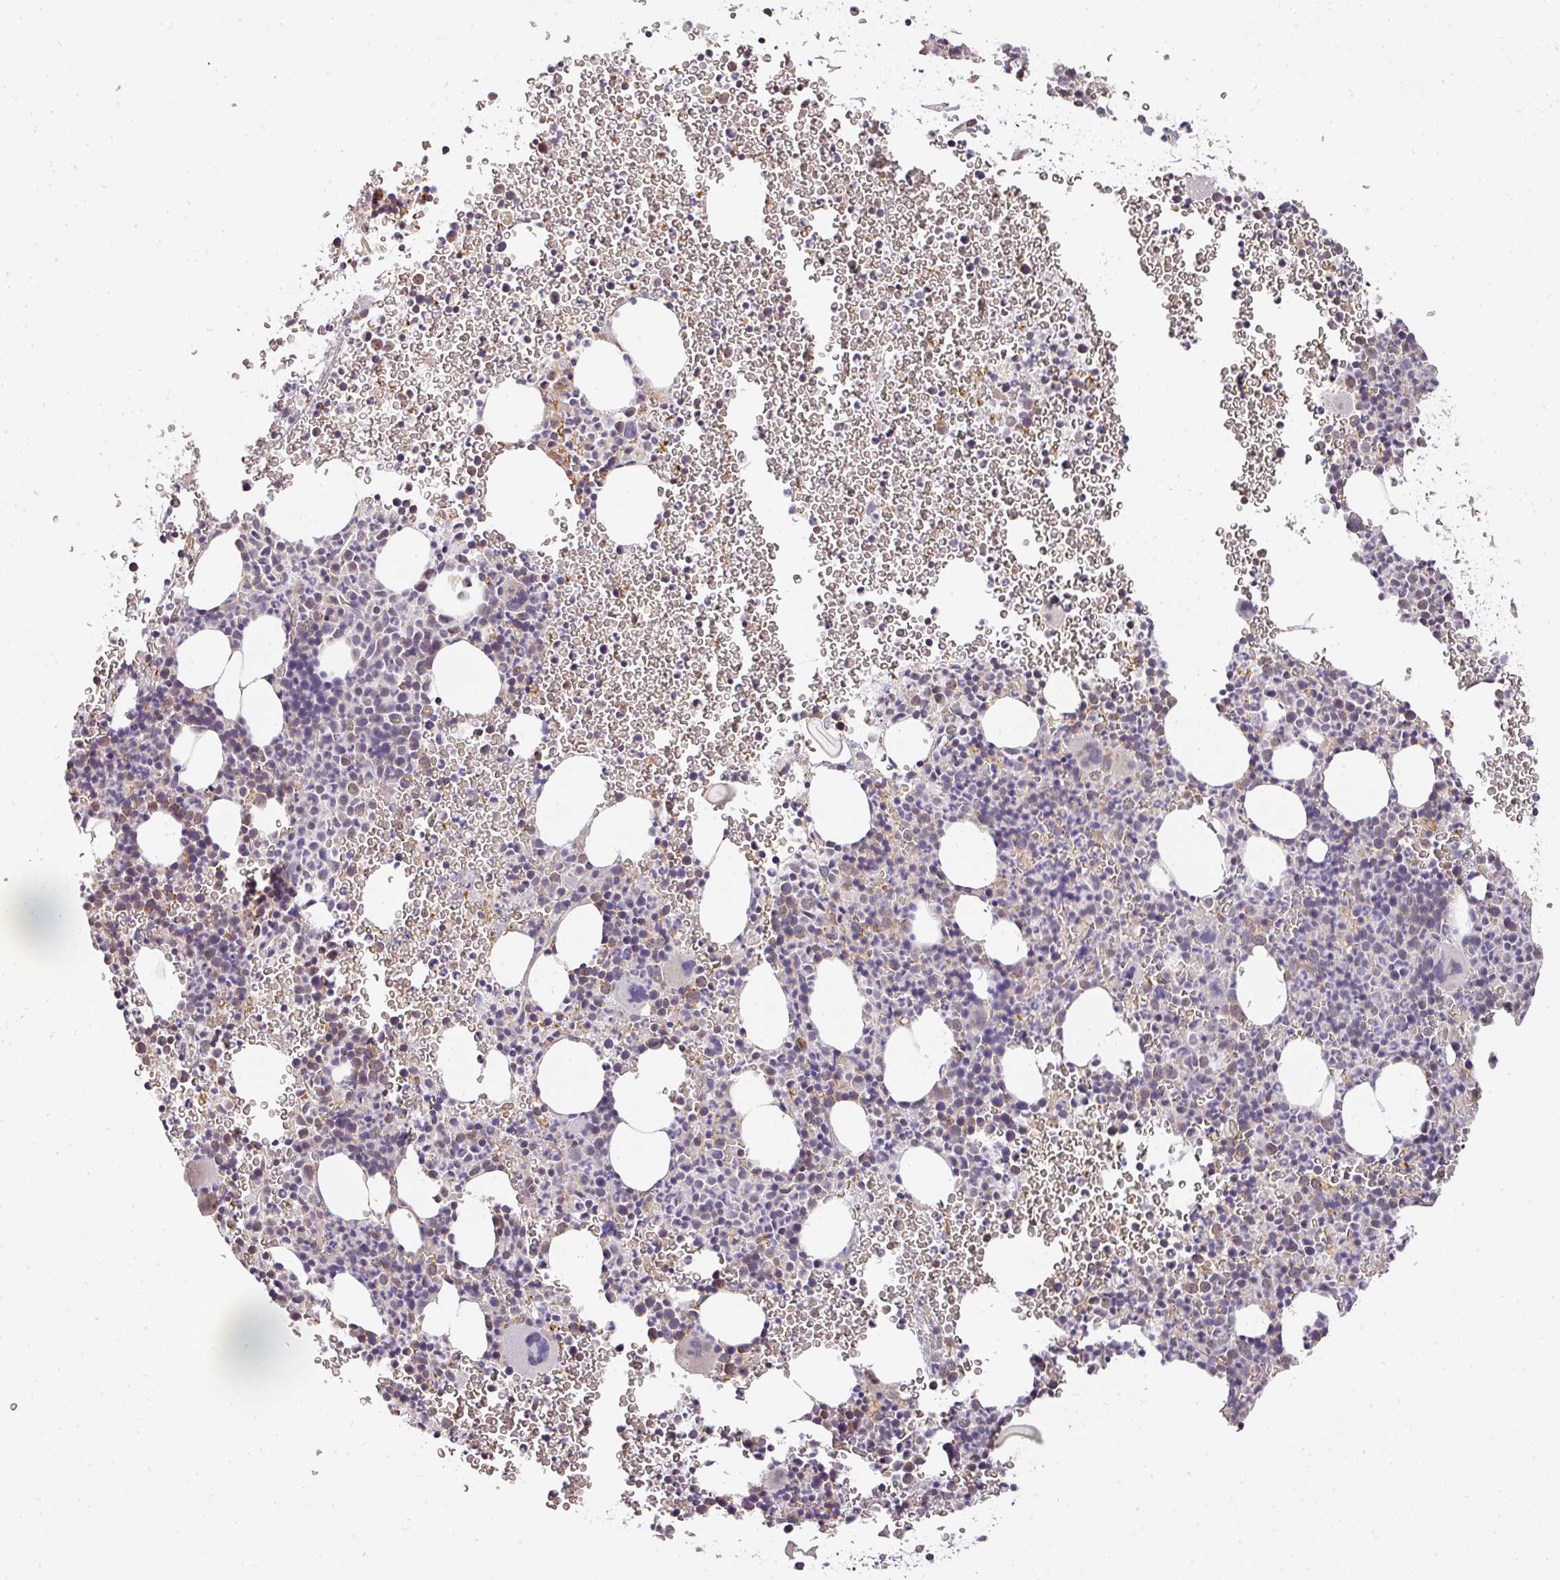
{"staining": {"intensity": "weak", "quantity": "<25%", "location": "cytoplasmic/membranous"}, "tissue": "bone marrow", "cell_type": "Hematopoietic cells", "image_type": "normal", "snomed": [{"axis": "morphology", "description": "Normal tissue, NOS"}, {"axis": "topography", "description": "Bone marrow"}], "caption": "Immunohistochemistry (IHC) of unremarkable bone marrow shows no staining in hematopoietic cells.", "gene": "MYOM2", "patient": {"sex": "male", "age": 61}}